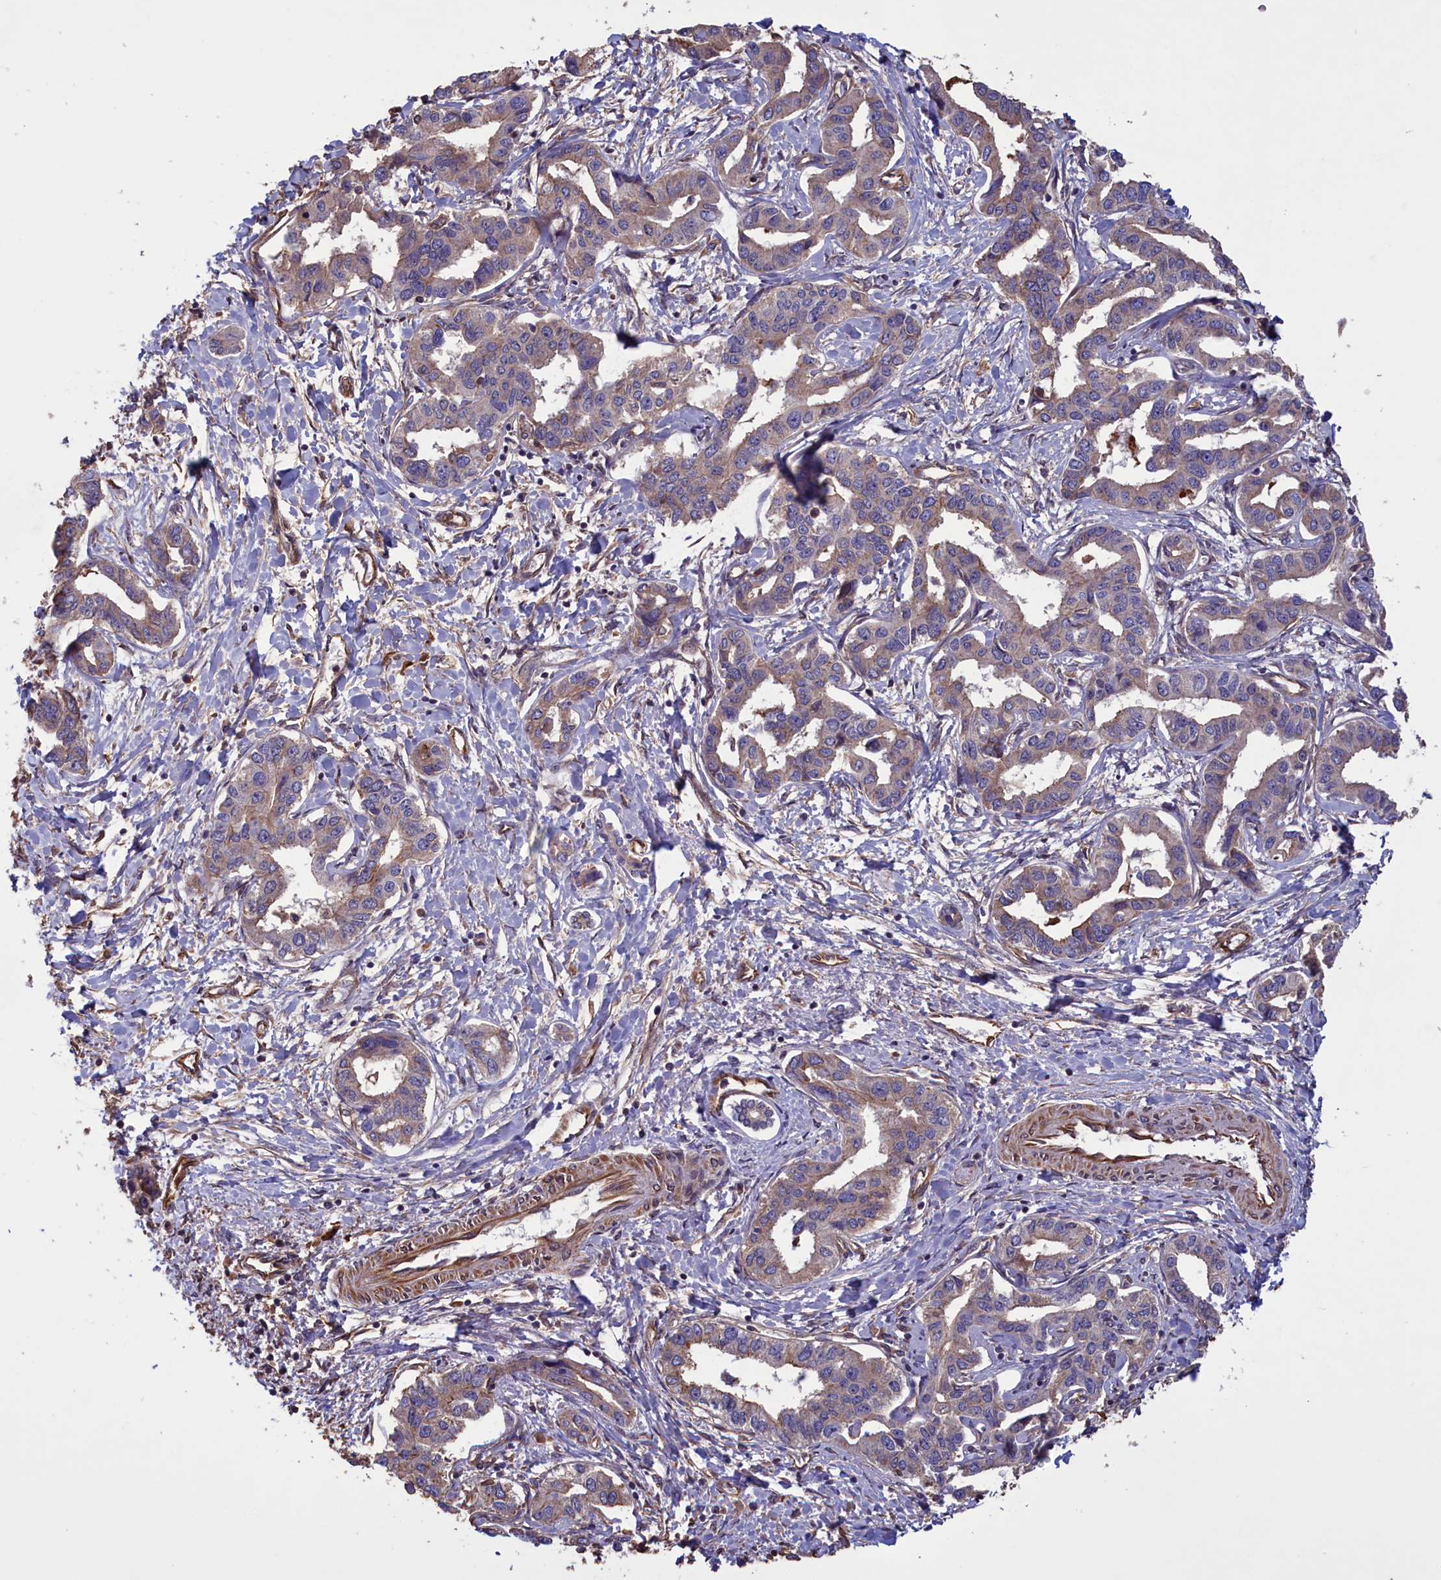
{"staining": {"intensity": "weak", "quantity": "<25%", "location": "cytoplasmic/membranous"}, "tissue": "liver cancer", "cell_type": "Tumor cells", "image_type": "cancer", "snomed": [{"axis": "morphology", "description": "Cholangiocarcinoma"}, {"axis": "topography", "description": "Liver"}], "caption": "This is a photomicrograph of immunohistochemistry (IHC) staining of liver cholangiocarcinoma, which shows no staining in tumor cells.", "gene": "DAPK3", "patient": {"sex": "male", "age": 59}}